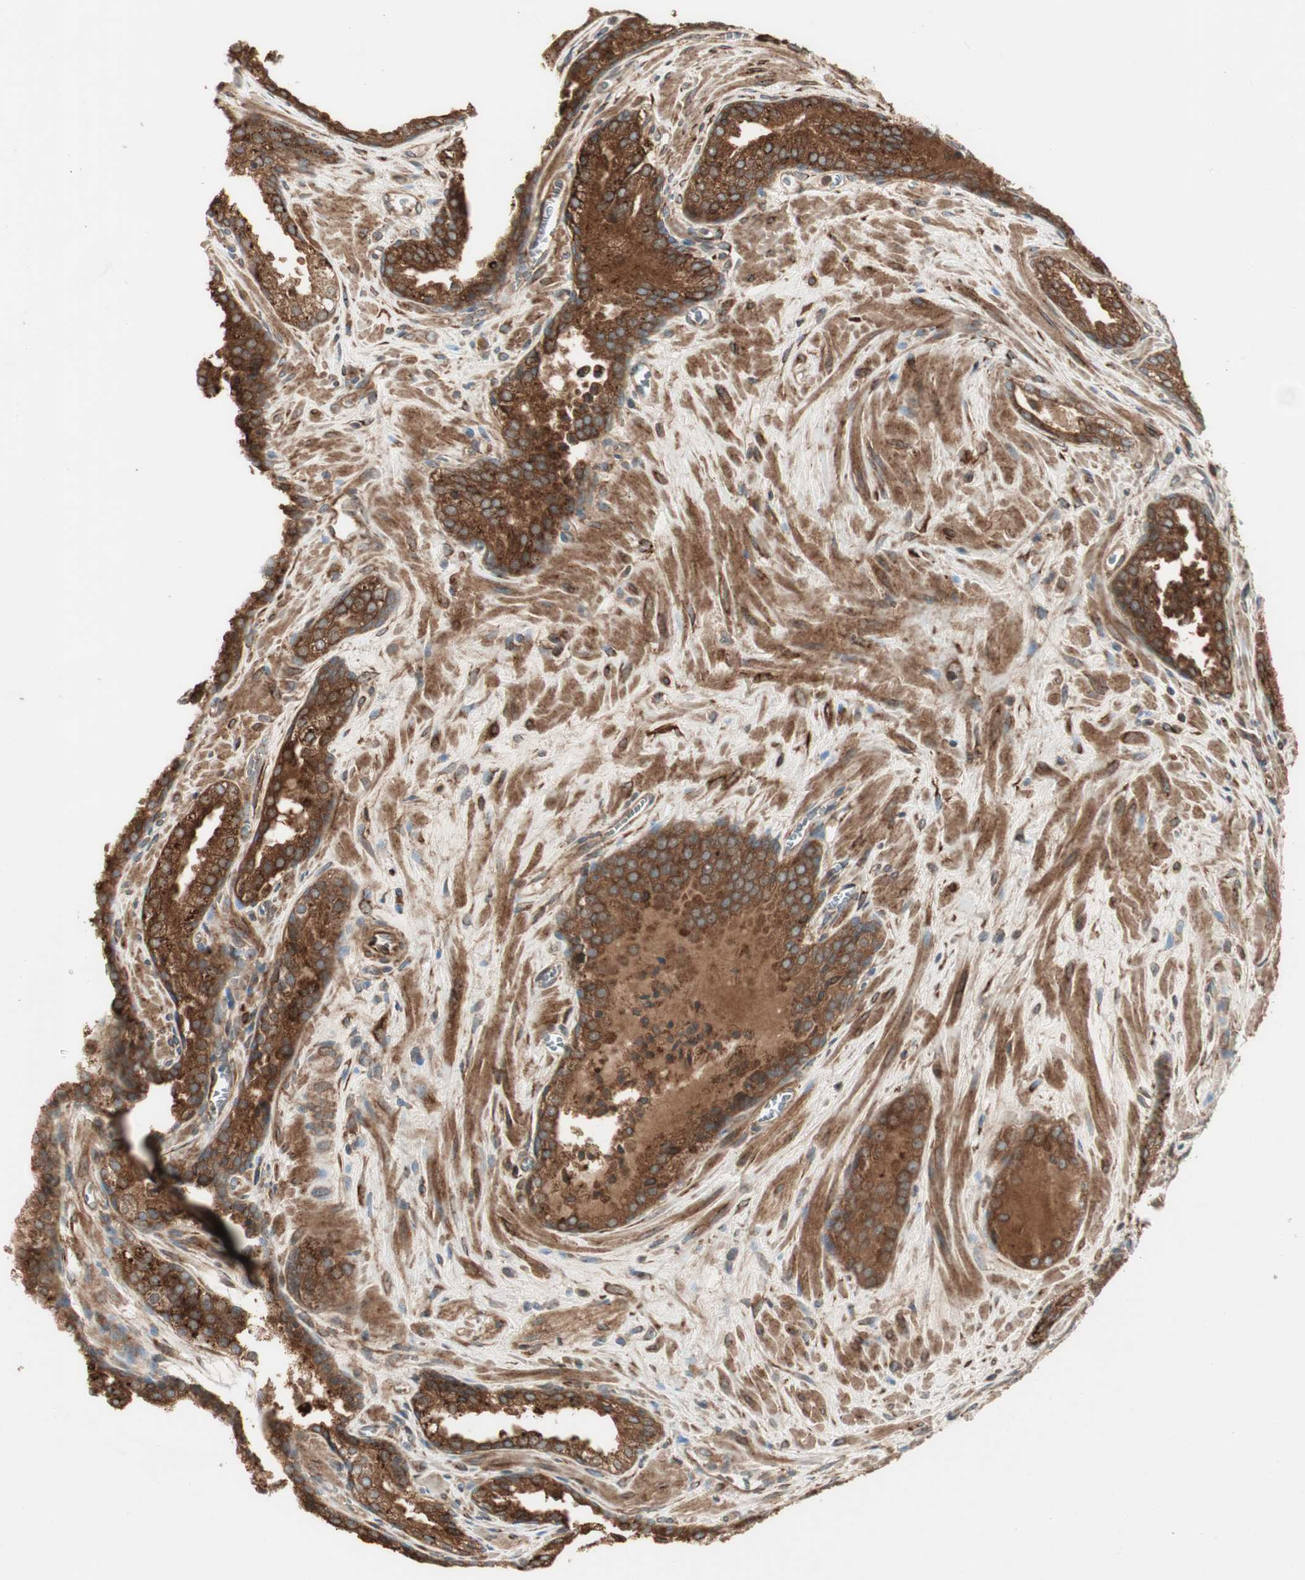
{"staining": {"intensity": "strong", "quantity": ">75%", "location": "cytoplasmic/membranous"}, "tissue": "prostate cancer", "cell_type": "Tumor cells", "image_type": "cancer", "snomed": [{"axis": "morphology", "description": "Adenocarcinoma, Low grade"}, {"axis": "topography", "description": "Prostate"}], "caption": "Strong cytoplasmic/membranous positivity is appreciated in approximately >75% of tumor cells in prostate cancer.", "gene": "PRKG1", "patient": {"sex": "male", "age": 60}}